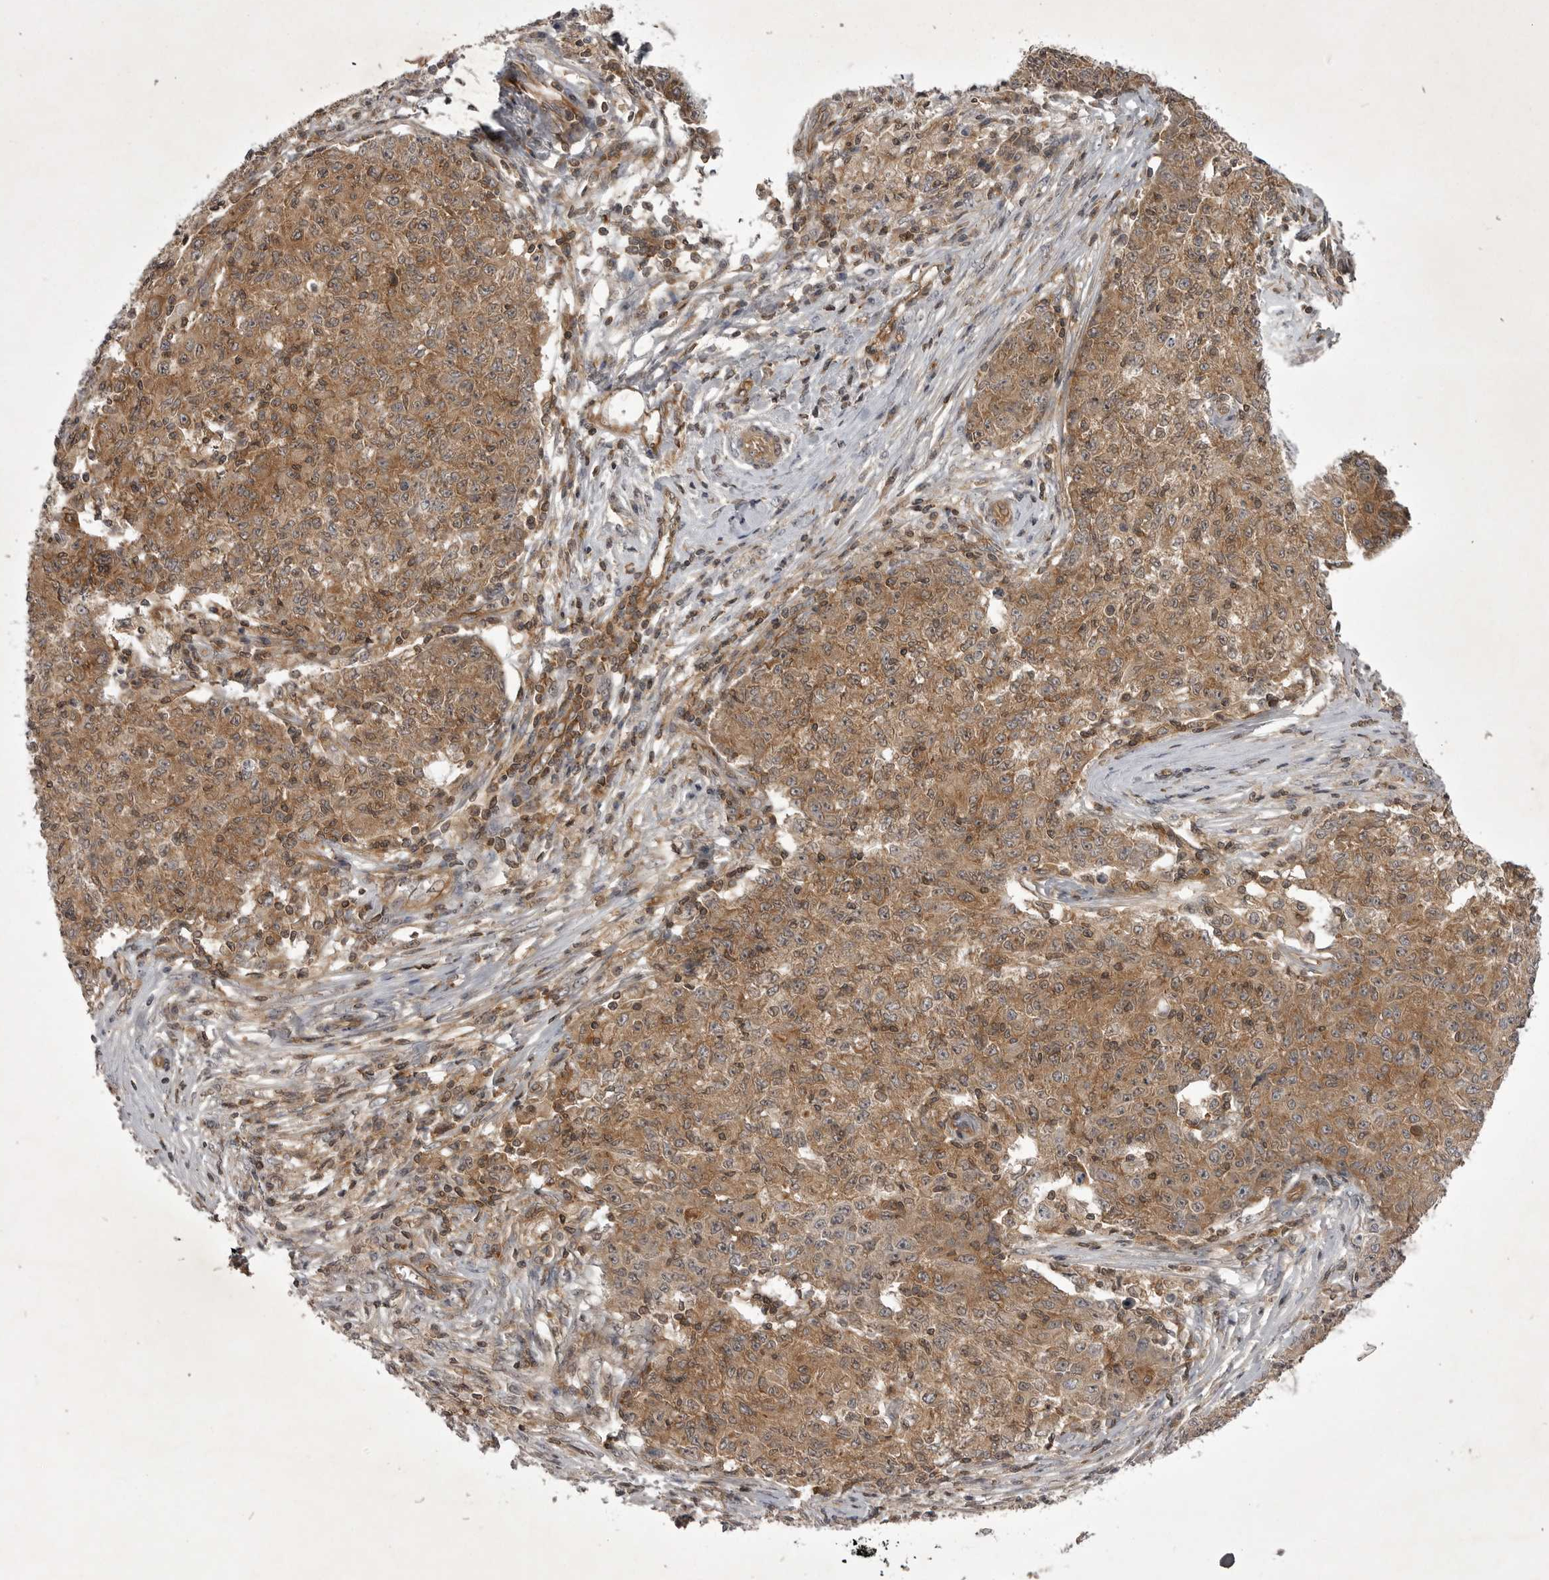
{"staining": {"intensity": "moderate", "quantity": ">75%", "location": "cytoplasmic/membranous"}, "tissue": "ovarian cancer", "cell_type": "Tumor cells", "image_type": "cancer", "snomed": [{"axis": "morphology", "description": "Carcinoma, endometroid"}, {"axis": "topography", "description": "Ovary"}], "caption": "Ovarian endometroid carcinoma stained with DAB (3,3'-diaminobenzidine) immunohistochemistry (IHC) exhibits medium levels of moderate cytoplasmic/membranous staining in approximately >75% of tumor cells.", "gene": "STK24", "patient": {"sex": "female", "age": 42}}